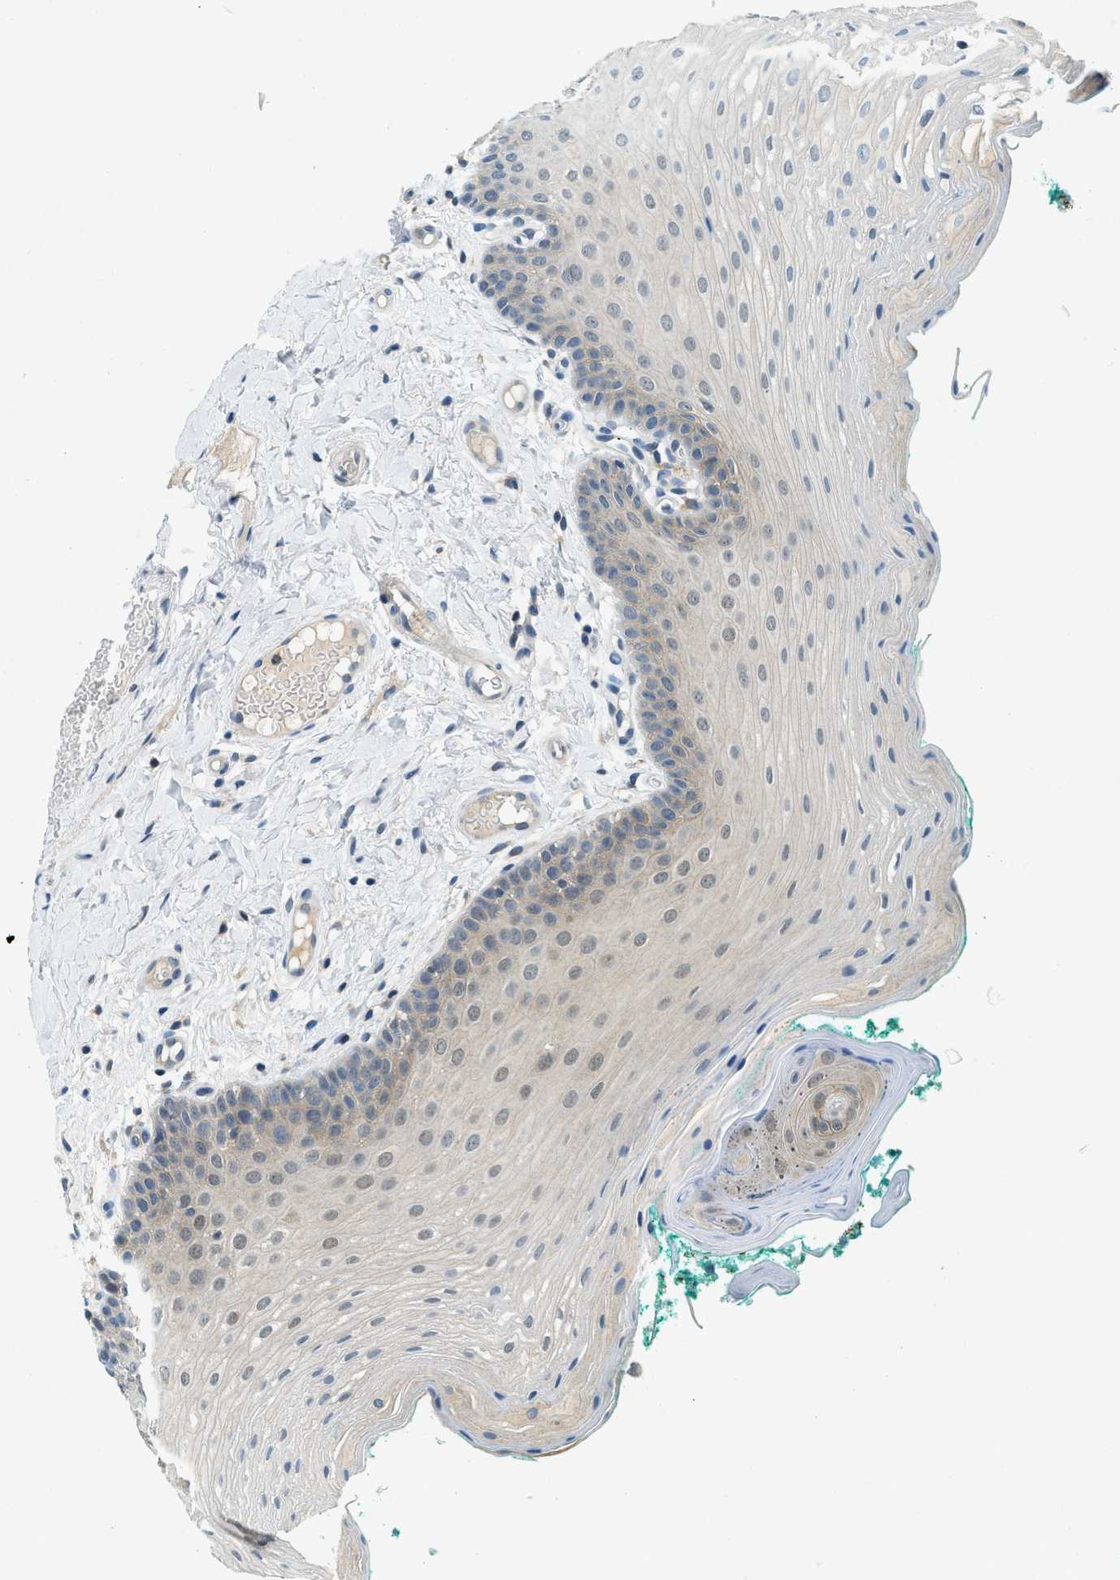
{"staining": {"intensity": "weak", "quantity": "<25%", "location": "cytoplasmic/membranous"}, "tissue": "oral mucosa", "cell_type": "Squamous epithelial cells", "image_type": "normal", "snomed": [{"axis": "morphology", "description": "Normal tissue, NOS"}, {"axis": "topography", "description": "Oral tissue"}], "caption": "IHC photomicrograph of unremarkable oral mucosa: human oral mucosa stained with DAB demonstrates no significant protein positivity in squamous epithelial cells. (DAB (3,3'-diaminobenzidine) immunohistochemistry (IHC), high magnification).", "gene": "GMPPB", "patient": {"sex": "male", "age": 58}}